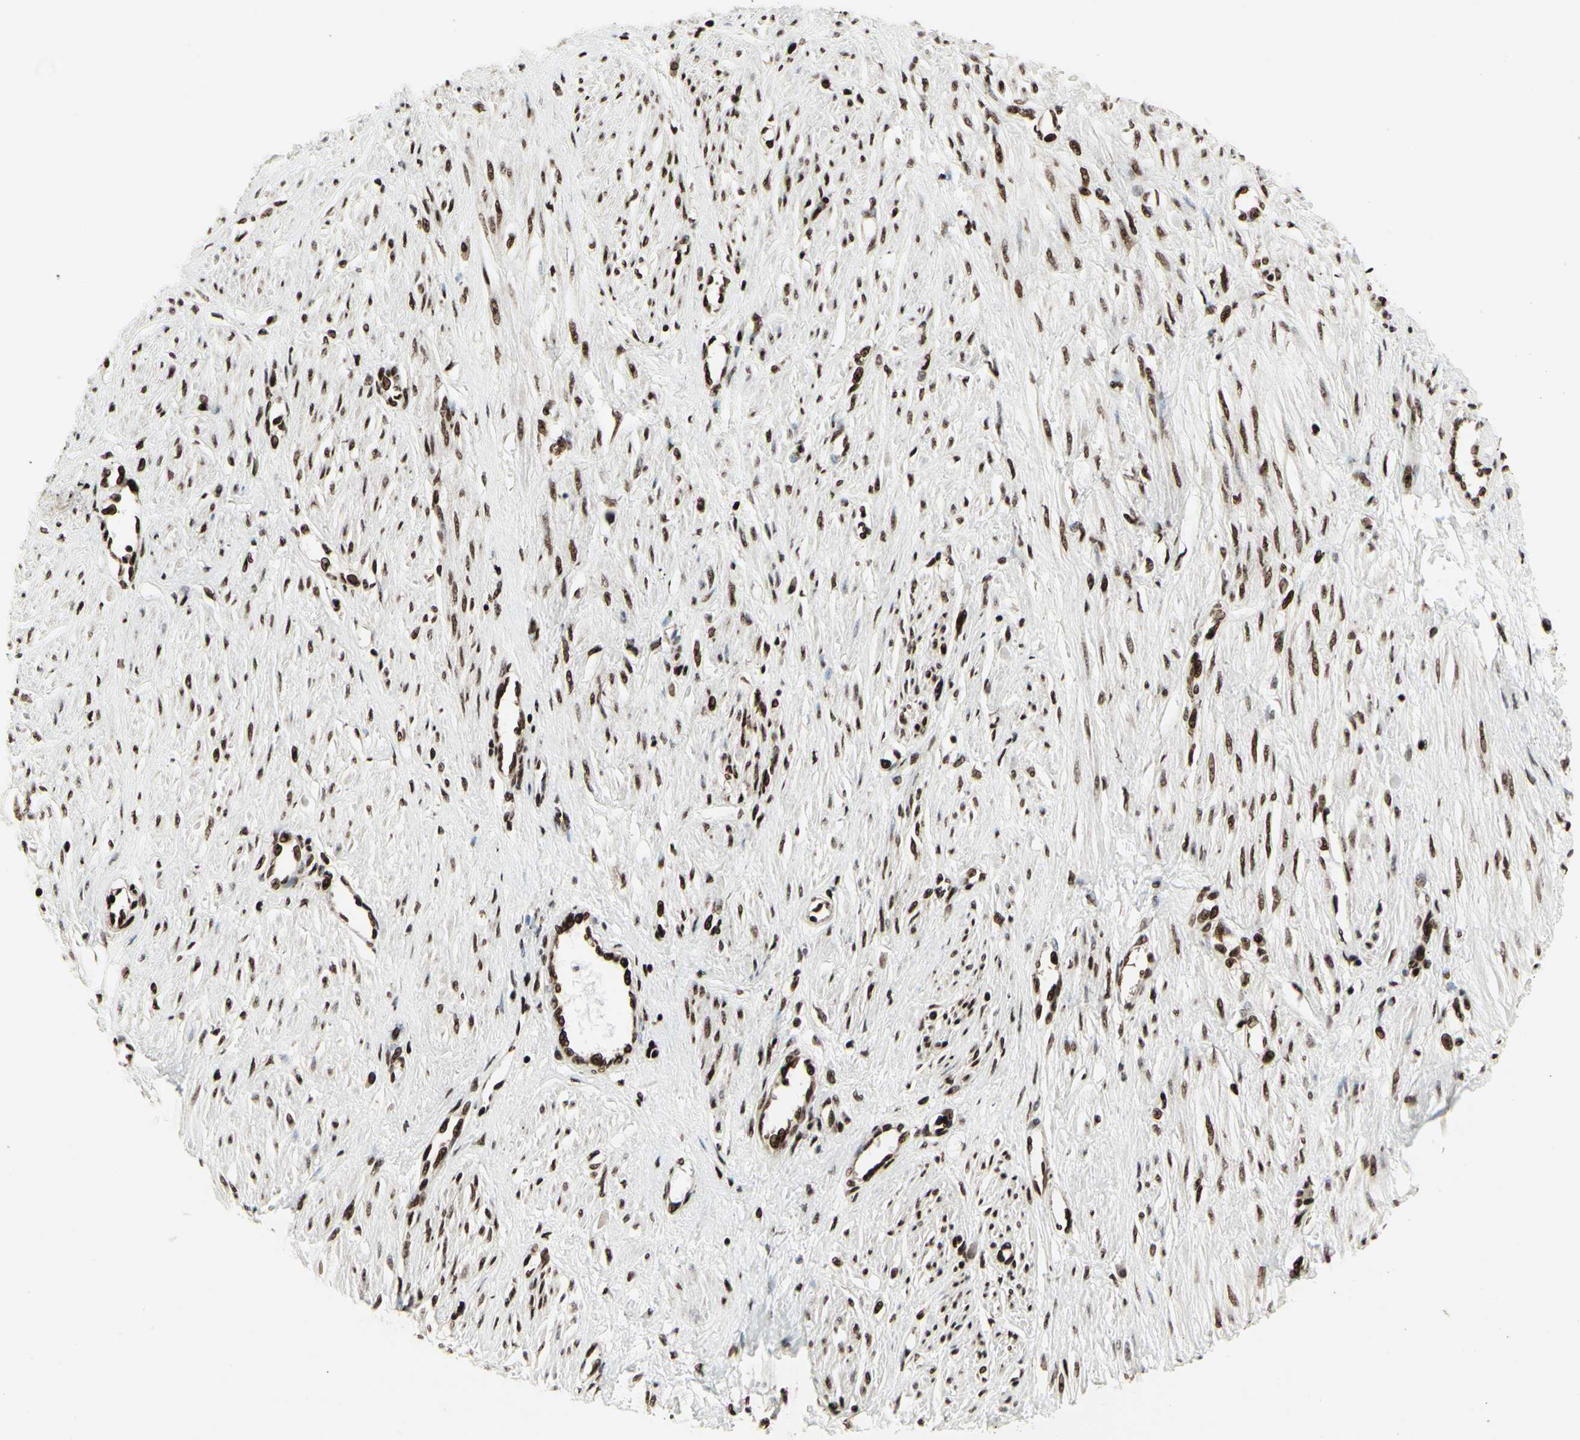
{"staining": {"intensity": "strong", "quantity": ">75%", "location": "nuclear"}, "tissue": "smooth muscle", "cell_type": "Smooth muscle cells", "image_type": "normal", "snomed": [{"axis": "morphology", "description": "Normal tissue, NOS"}, {"axis": "topography", "description": "Smooth muscle"}, {"axis": "topography", "description": "Uterus"}], "caption": "Protein expression analysis of benign smooth muscle reveals strong nuclear expression in about >75% of smooth muscle cells.", "gene": "U2AF2", "patient": {"sex": "female", "age": 39}}